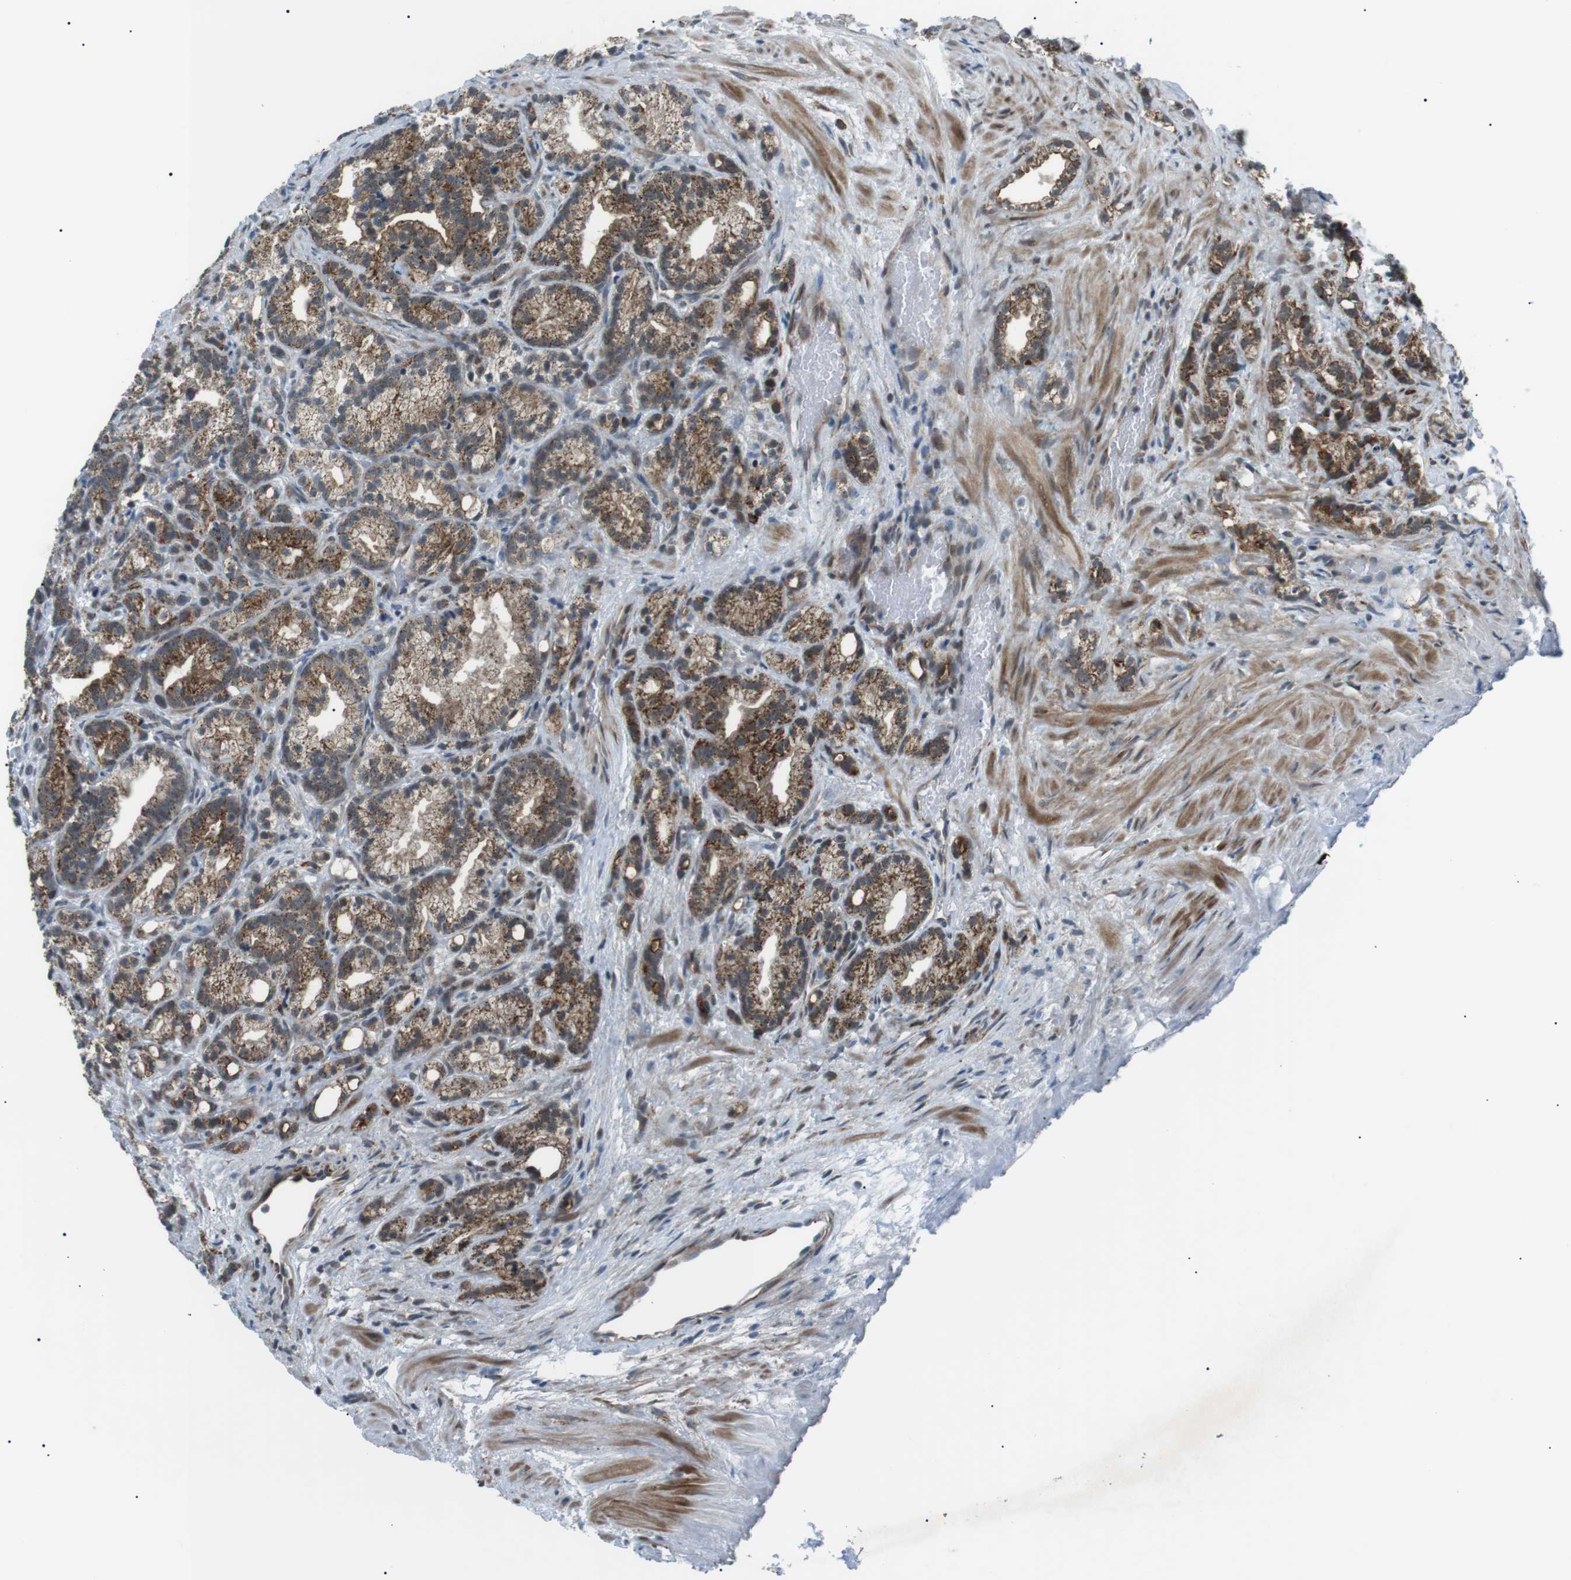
{"staining": {"intensity": "moderate", "quantity": ">75%", "location": "cytoplasmic/membranous"}, "tissue": "prostate cancer", "cell_type": "Tumor cells", "image_type": "cancer", "snomed": [{"axis": "morphology", "description": "Adenocarcinoma, Low grade"}, {"axis": "topography", "description": "Prostate"}], "caption": "Prostate cancer tissue reveals moderate cytoplasmic/membranous staining in about >75% of tumor cells (DAB (3,3'-diaminobenzidine) = brown stain, brightfield microscopy at high magnification).", "gene": "ARID5B", "patient": {"sex": "male", "age": 89}}